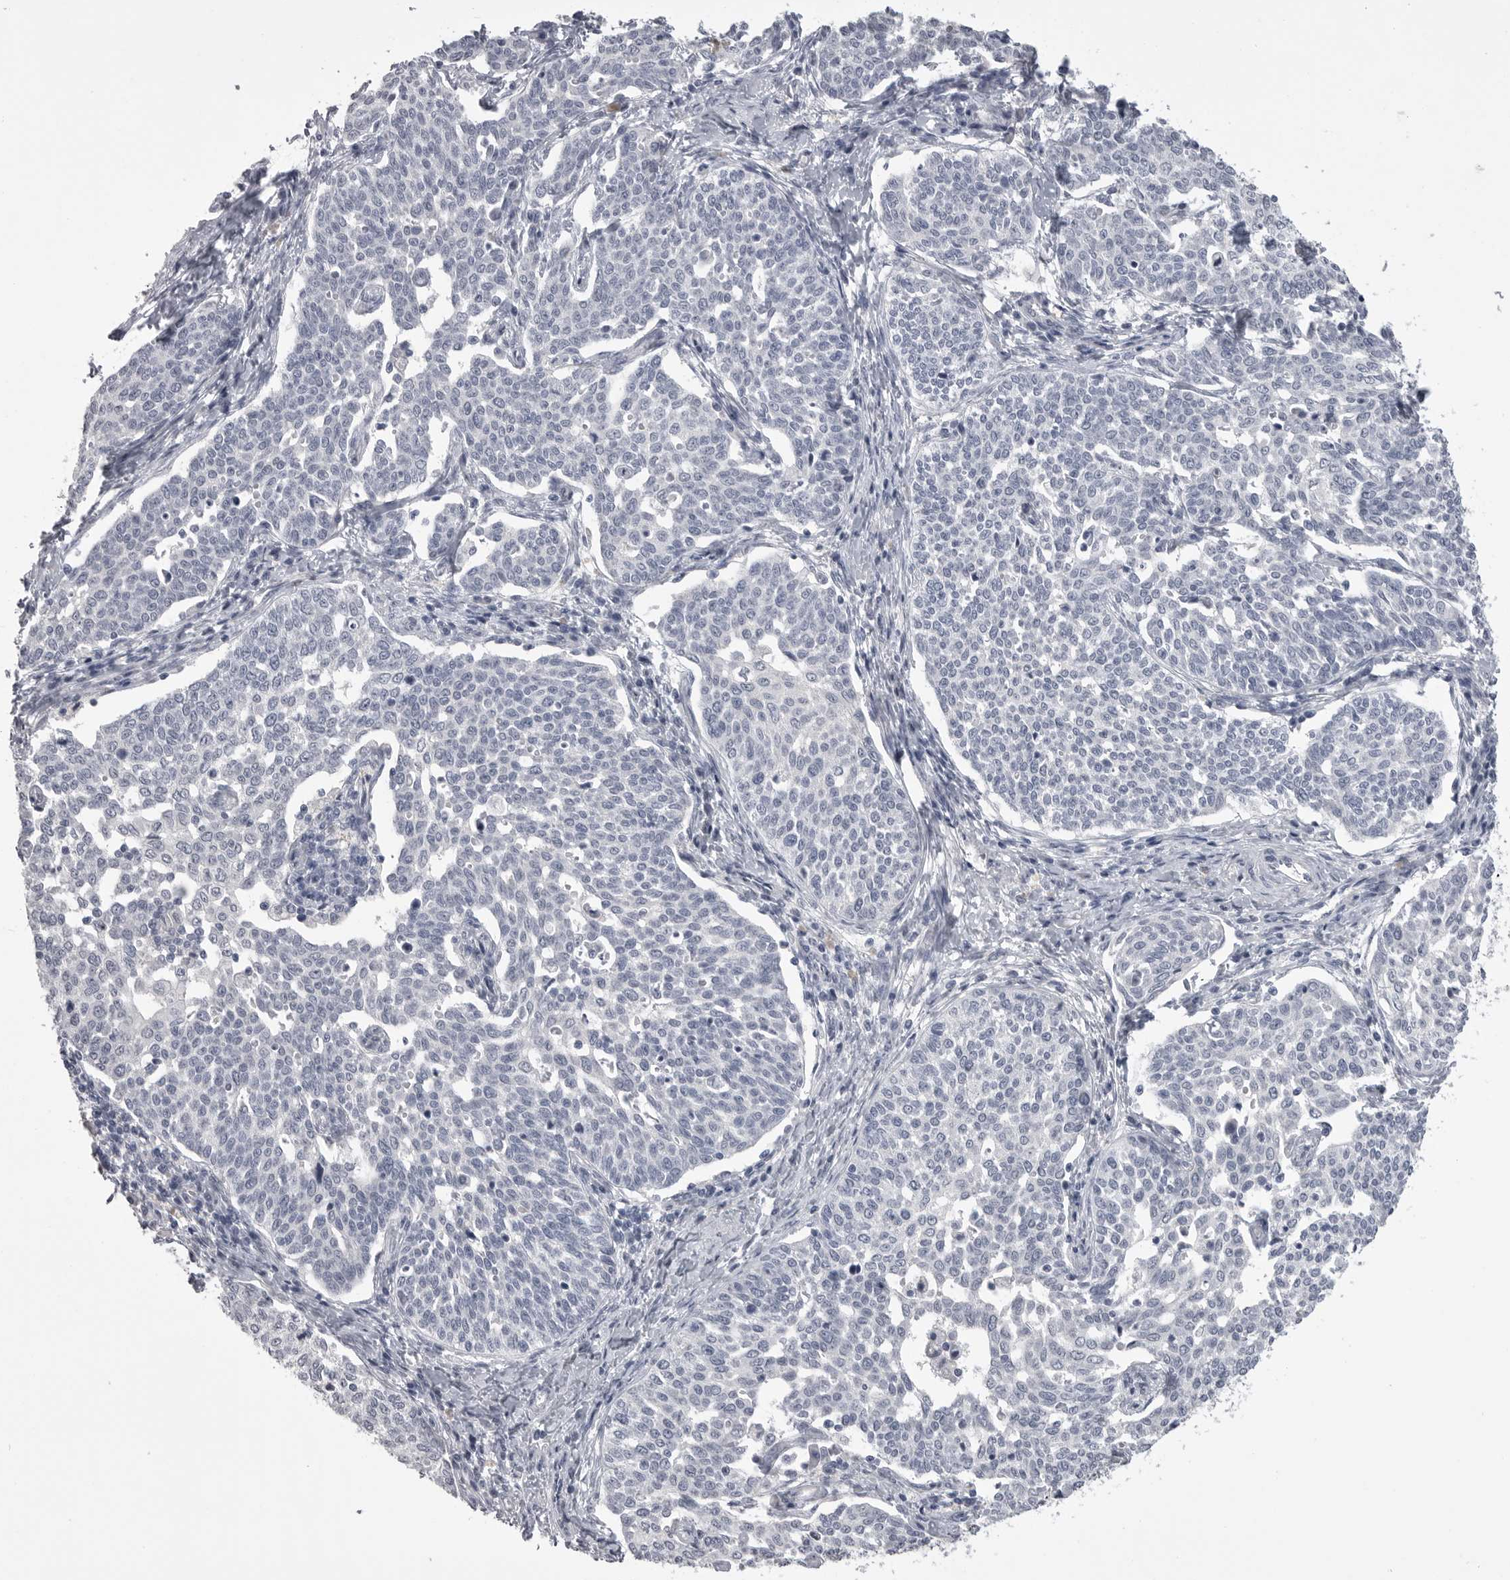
{"staining": {"intensity": "negative", "quantity": "none", "location": "none"}, "tissue": "cervical cancer", "cell_type": "Tumor cells", "image_type": "cancer", "snomed": [{"axis": "morphology", "description": "Squamous cell carcinoma, NOS"}, {"axis": "topography", "description": "Cervix"}], "caption": "A high-resolution photomicrograph shows immunohistochemistry (IHC) staining of cervical squamous cell carcinoma, which displays no significant staining in tumor cells.", "gene": "SERPING1", "patient": {"sex": "female", "age": 34}}